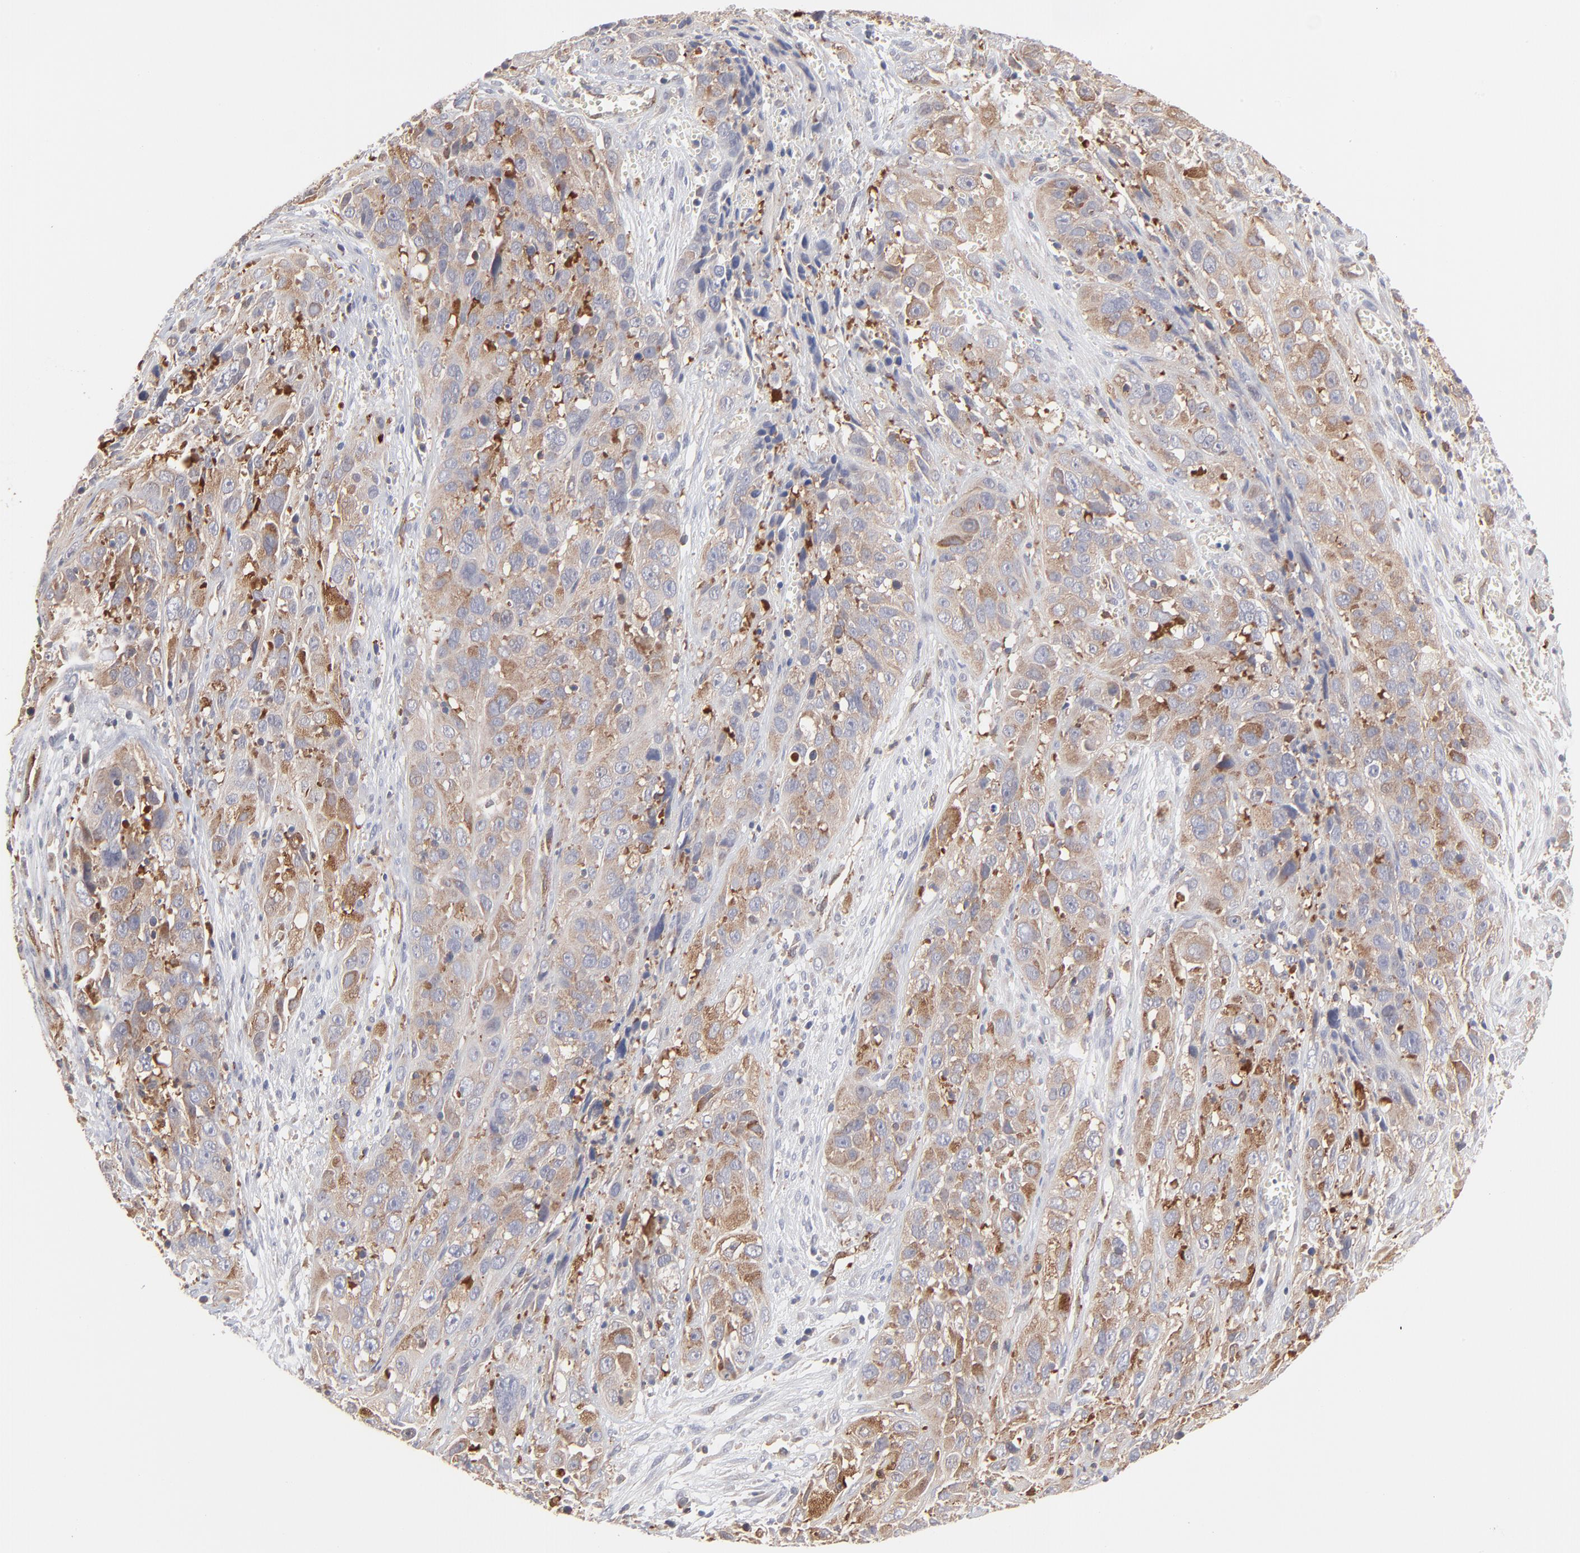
{"staining": {"intensity": "moderate", "quantity": ">75%", "location": "cytoplasmic/membranous"}, "tissue": "cervical cancer", "cell_type": "Tumor cells", "image_type": "cancer", "snomed": [{"axis": "morphology", "description": "Squamous cell carcinoma, NOS"}, {"axis": "topography", "description": "Cervix"}], "caption": "Immunohistochemistry (IHC) (DAB (3,3'-diaminobenzidine)) staining of cervical cancer reveals moderate cytoplasmic/membranous protein positivity in about >75% of tumor cells. (DAB (3,3'-diaminobenzidine) IHC, brown staining for protein, blue staining for nuclei).", "gene": "IVNS1ABP", "patient": {"sex": "female", "age": 32}}